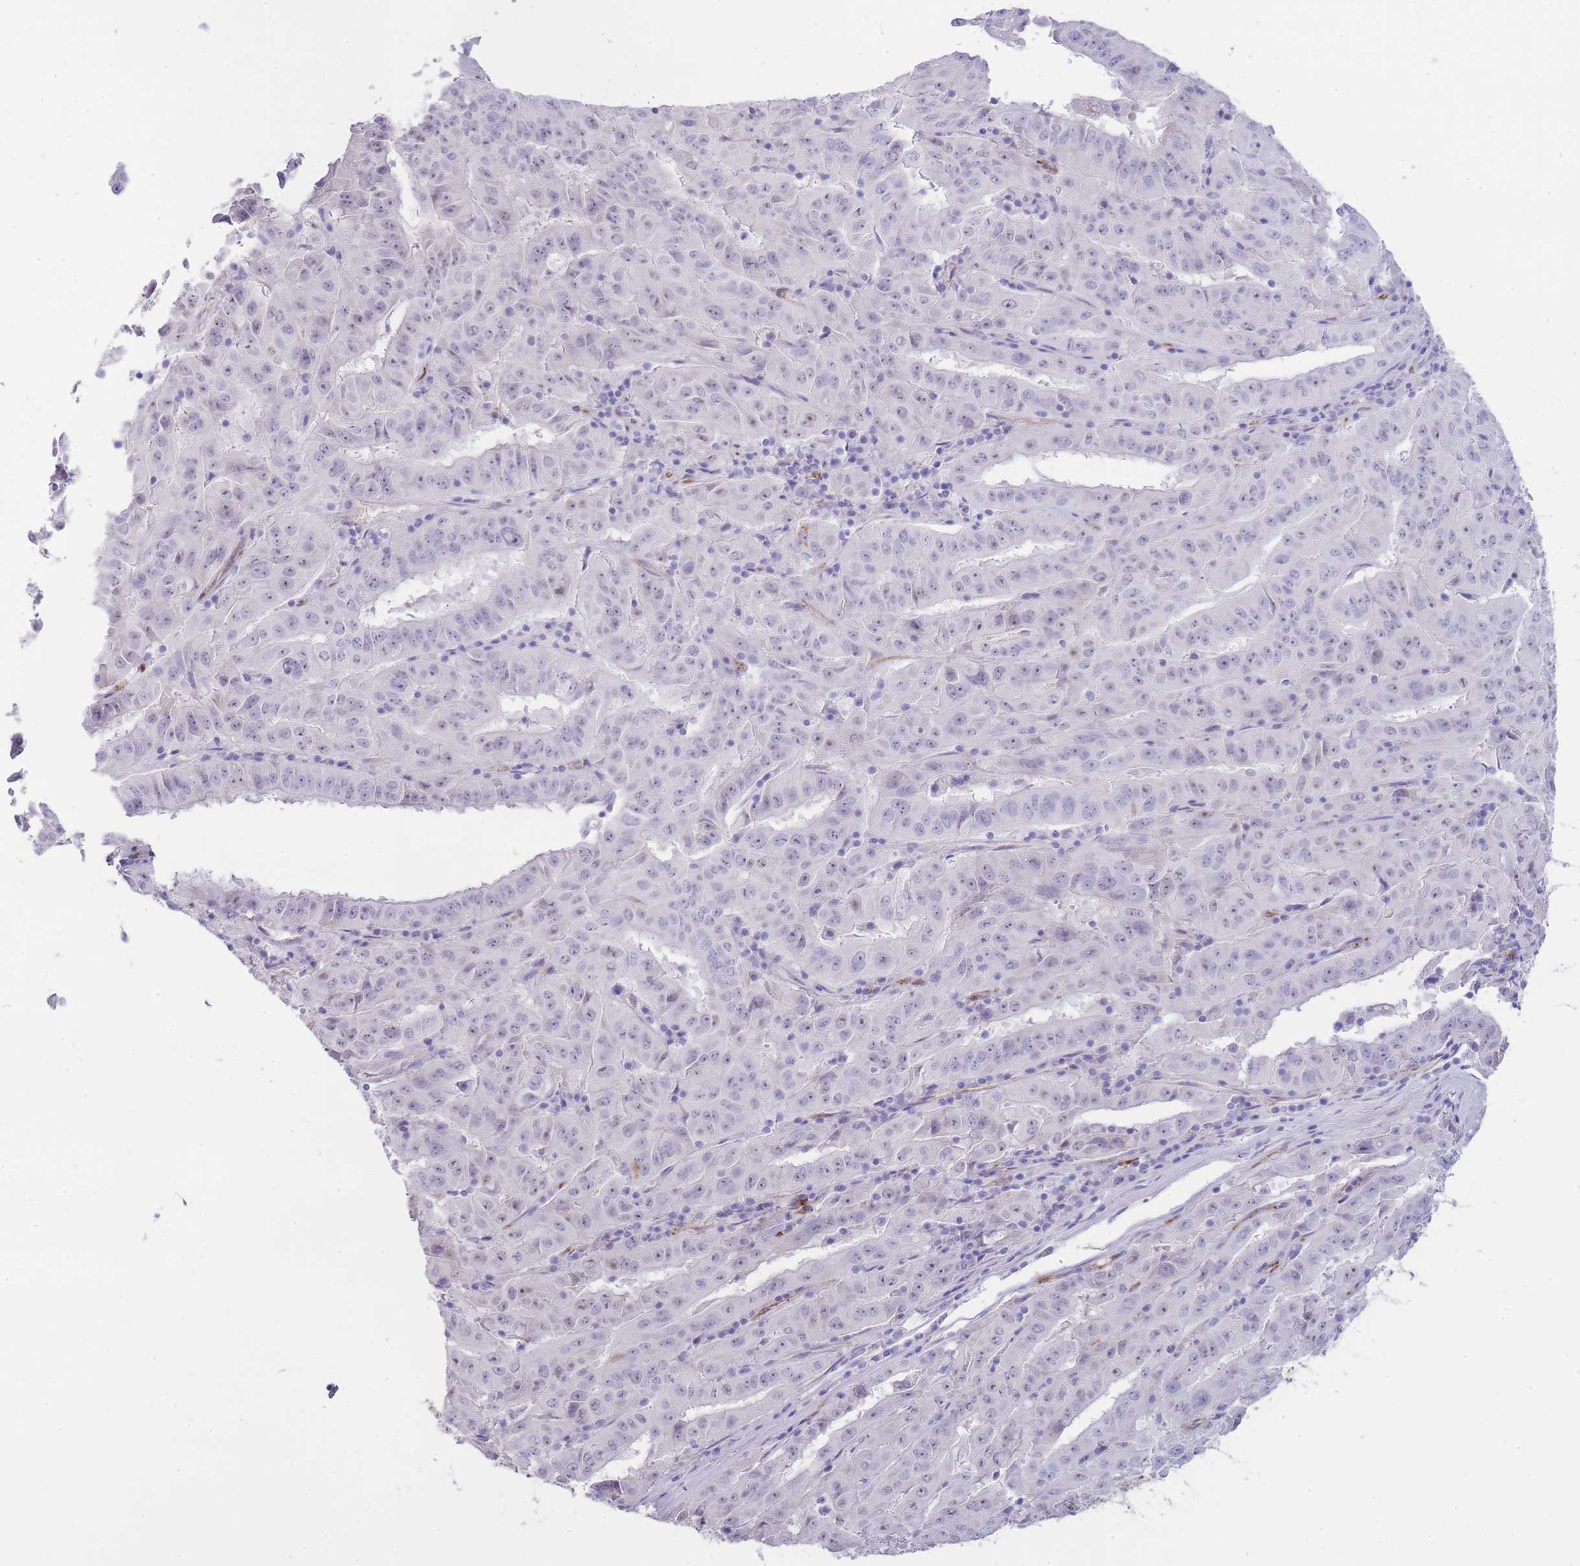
{"staining": {"intensity": "negative", "quantity": "none", "location": "none"}, "tissue": "pancreatic cancer", "cell_type": "Tumor cells", "image_type": "cancer", "snomed": [{"axis": "morphology", "description": "Adenocarcinoma, NOS"}, {"axis": "topography", "description": "Pancreas"}], "caption": "High magnification brightfield microscopy of adenocarcinoma (pancreatic) stained with DAB (brown) and counterstained with hematoxylin (blue): tumor cells show no significant staining.", "gene": "UTP14A", "patient": {"sex": "male", "age": 63}}